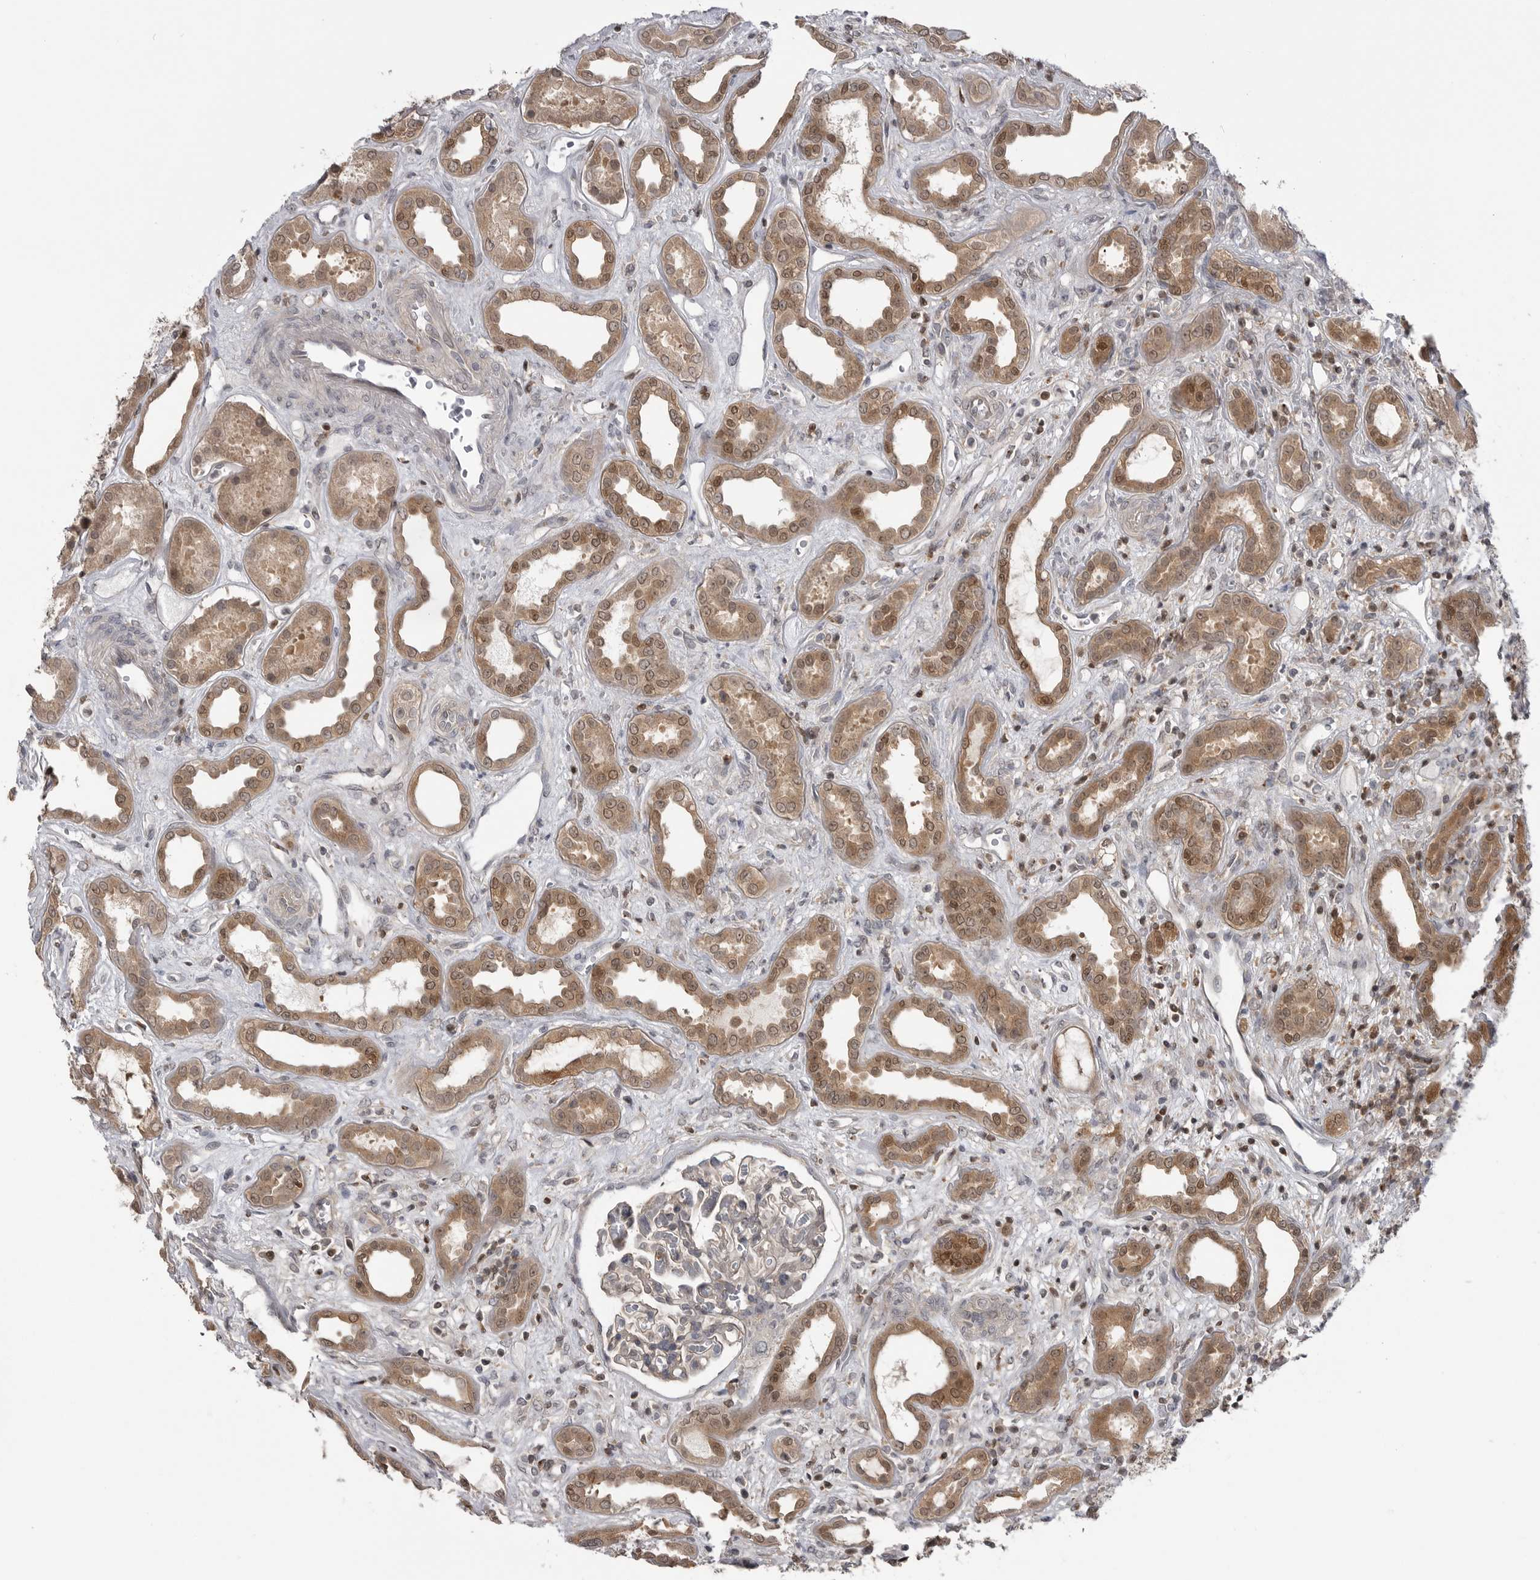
{"staining": {"intensity": "weak", "quantity": "25%-75%", "location": "cytoplasmic/membranous"}, "tissue": "kidney", "cell_type": "Cells in glomeruli", "image_type": "normal", "snomed": [{"axis": "morphology", "description": "Normal tissue, NOS"}, {"axis": "topography", "description": "Kidney"}], "caption": "Benign kidney was stained to show a protein in brown. There is low levels of weak cytoplasmic/membranous positivity in approximately 25%-75% of cells in glomeruli. Using DAB (3,3'-diaminobenzidine) (brown) and hematoxylin (blue) stains, captured at high magnification using brightfield microscopy.", "gene": "MAPK13", "patient": {"sex": "male", "age": 59}}